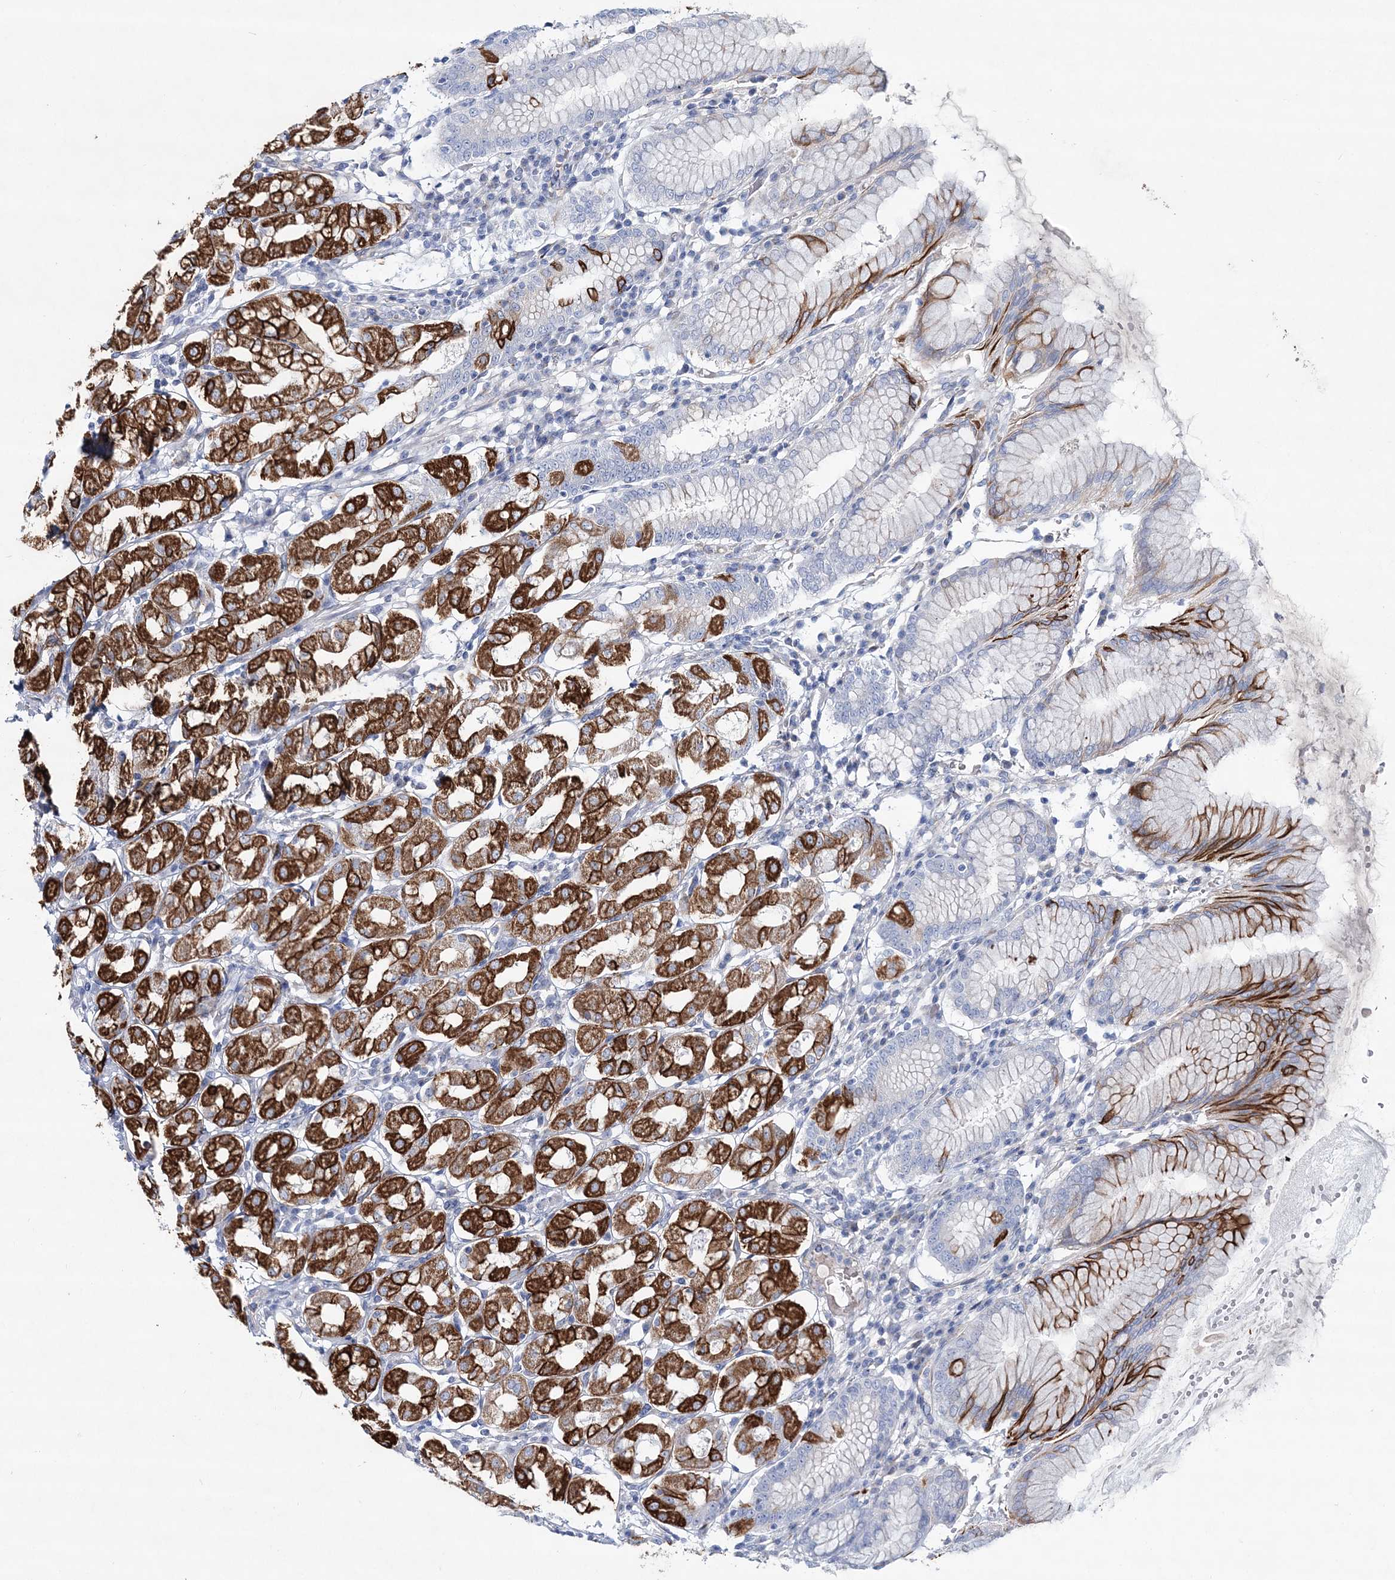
{"staining": {"intensity": "strong", "quantity": "25%-75%", "location": "cytoplasmic/membranous"}, "tissue": "stomach", "cell_type": "Glandular cells", "image_type": "normal", "snomed": [{"axis": "morphology", "description": "Normal tissue, NOS"}, {"axis": "topography", "description": "Stomach"}, {"axis": "topography", "description": "Stomach, lower"}], "caption": "High-magnification brightfield microscopy of benign stomach stained with DAB (brown) and counterstained with hematoxylin (blue). glandular cells exhibit strong cytoplasmic/membranous positivity is identified in approximately25%-75% of cells. (DAB = brown stain, brightfield microscopy at high magnification).", "gene": "ADGRL1", "patient": {"sex": "female", "age": 56}}